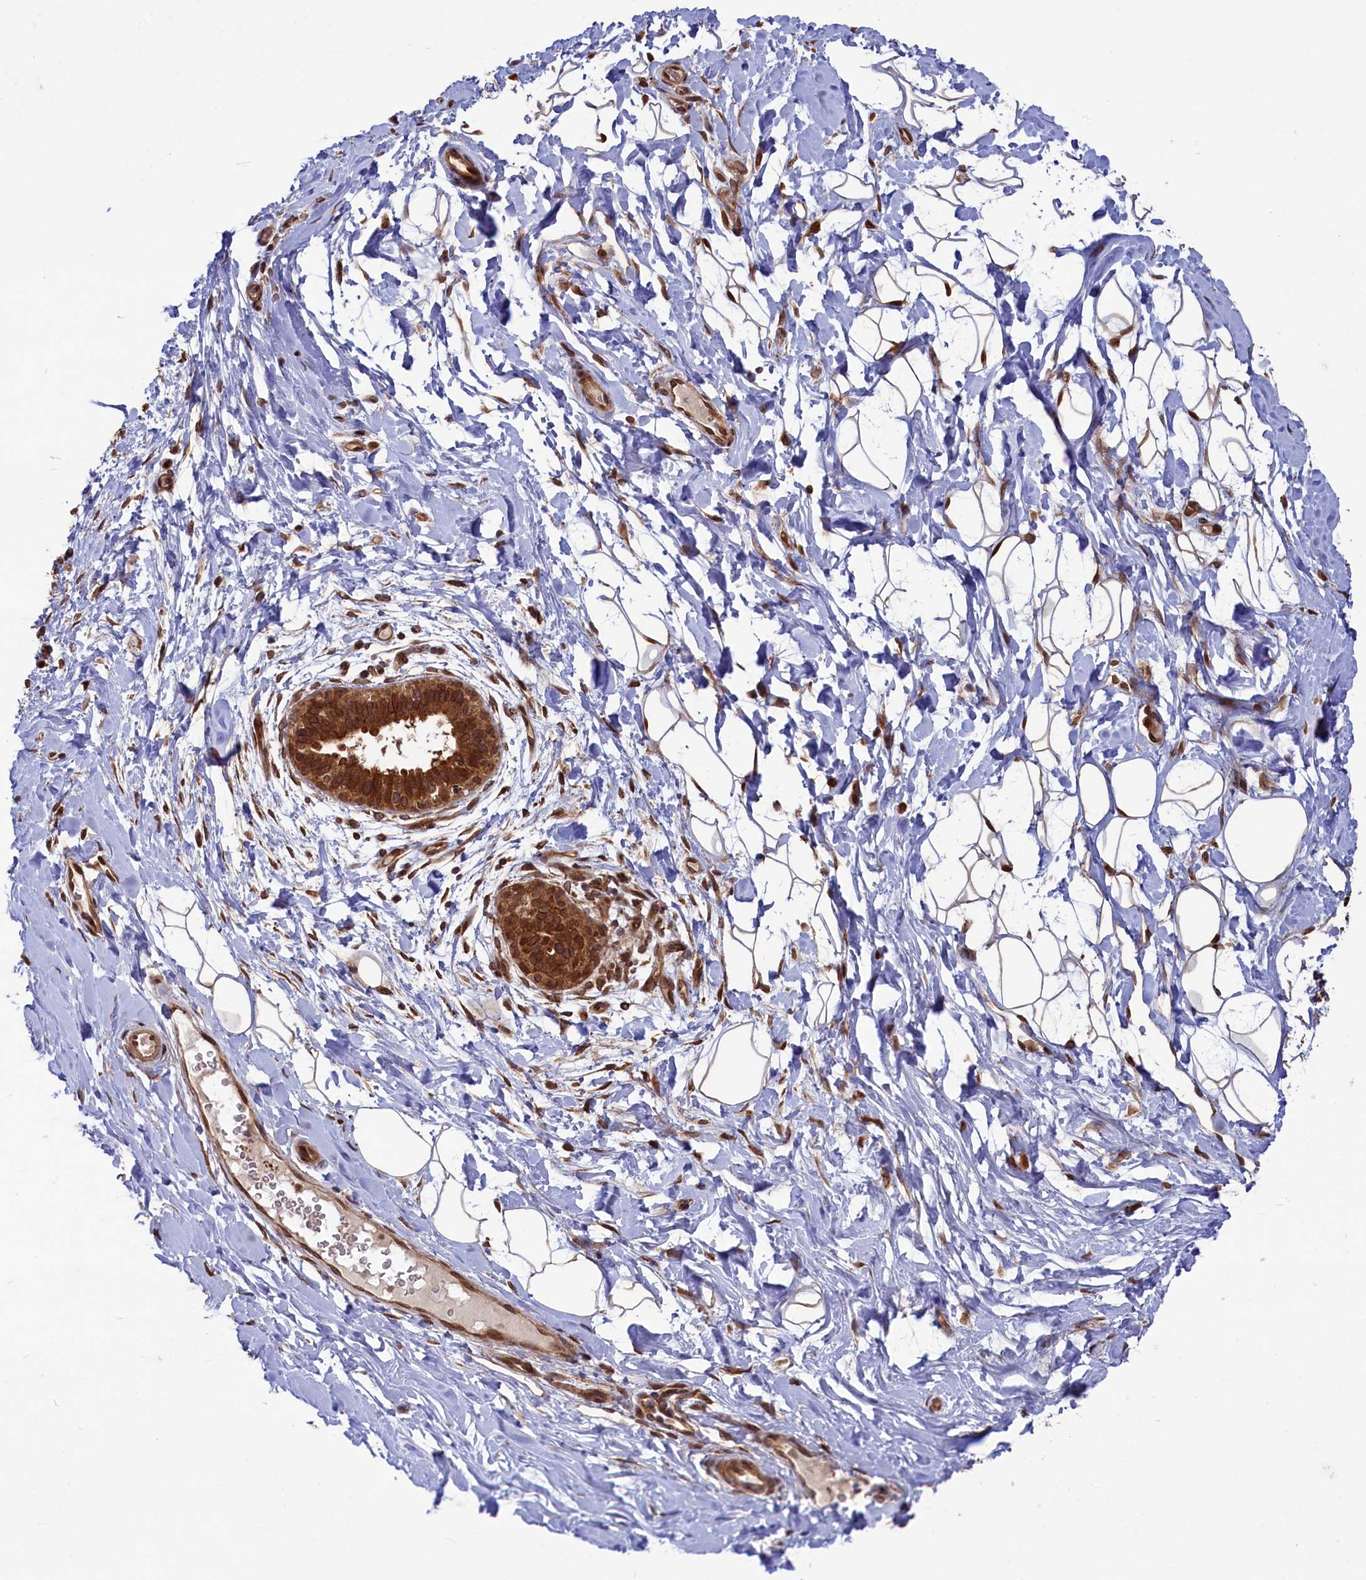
{"staining": {"intensity": "moderate", "quantity": ">75%", "location": "cytoplasmic/membranous,nuclear"}, "tissue": "adipose tissue", "cell_type": "Adipocytes", "image_type": "normal", "snomed": [{"axis": "morphology", "description": "Normal tissue, NOS"}, {"axis": "topography", "description": "Breast"}], "caption": "Adipose tissue was stained to show a protein in brown. There is medium levels of moderate cytoplasmic/membranous,nuclear positivity in approximately >75% of adipocytes. The staining is performed using DAB (3,3'-diaminobenzidine) brown chromogen to label protein expression. The nuclei are counter-stained blue using hematoxylin.", "gene": "NAE1", "patient": {"sex": "female", "age": 26}}